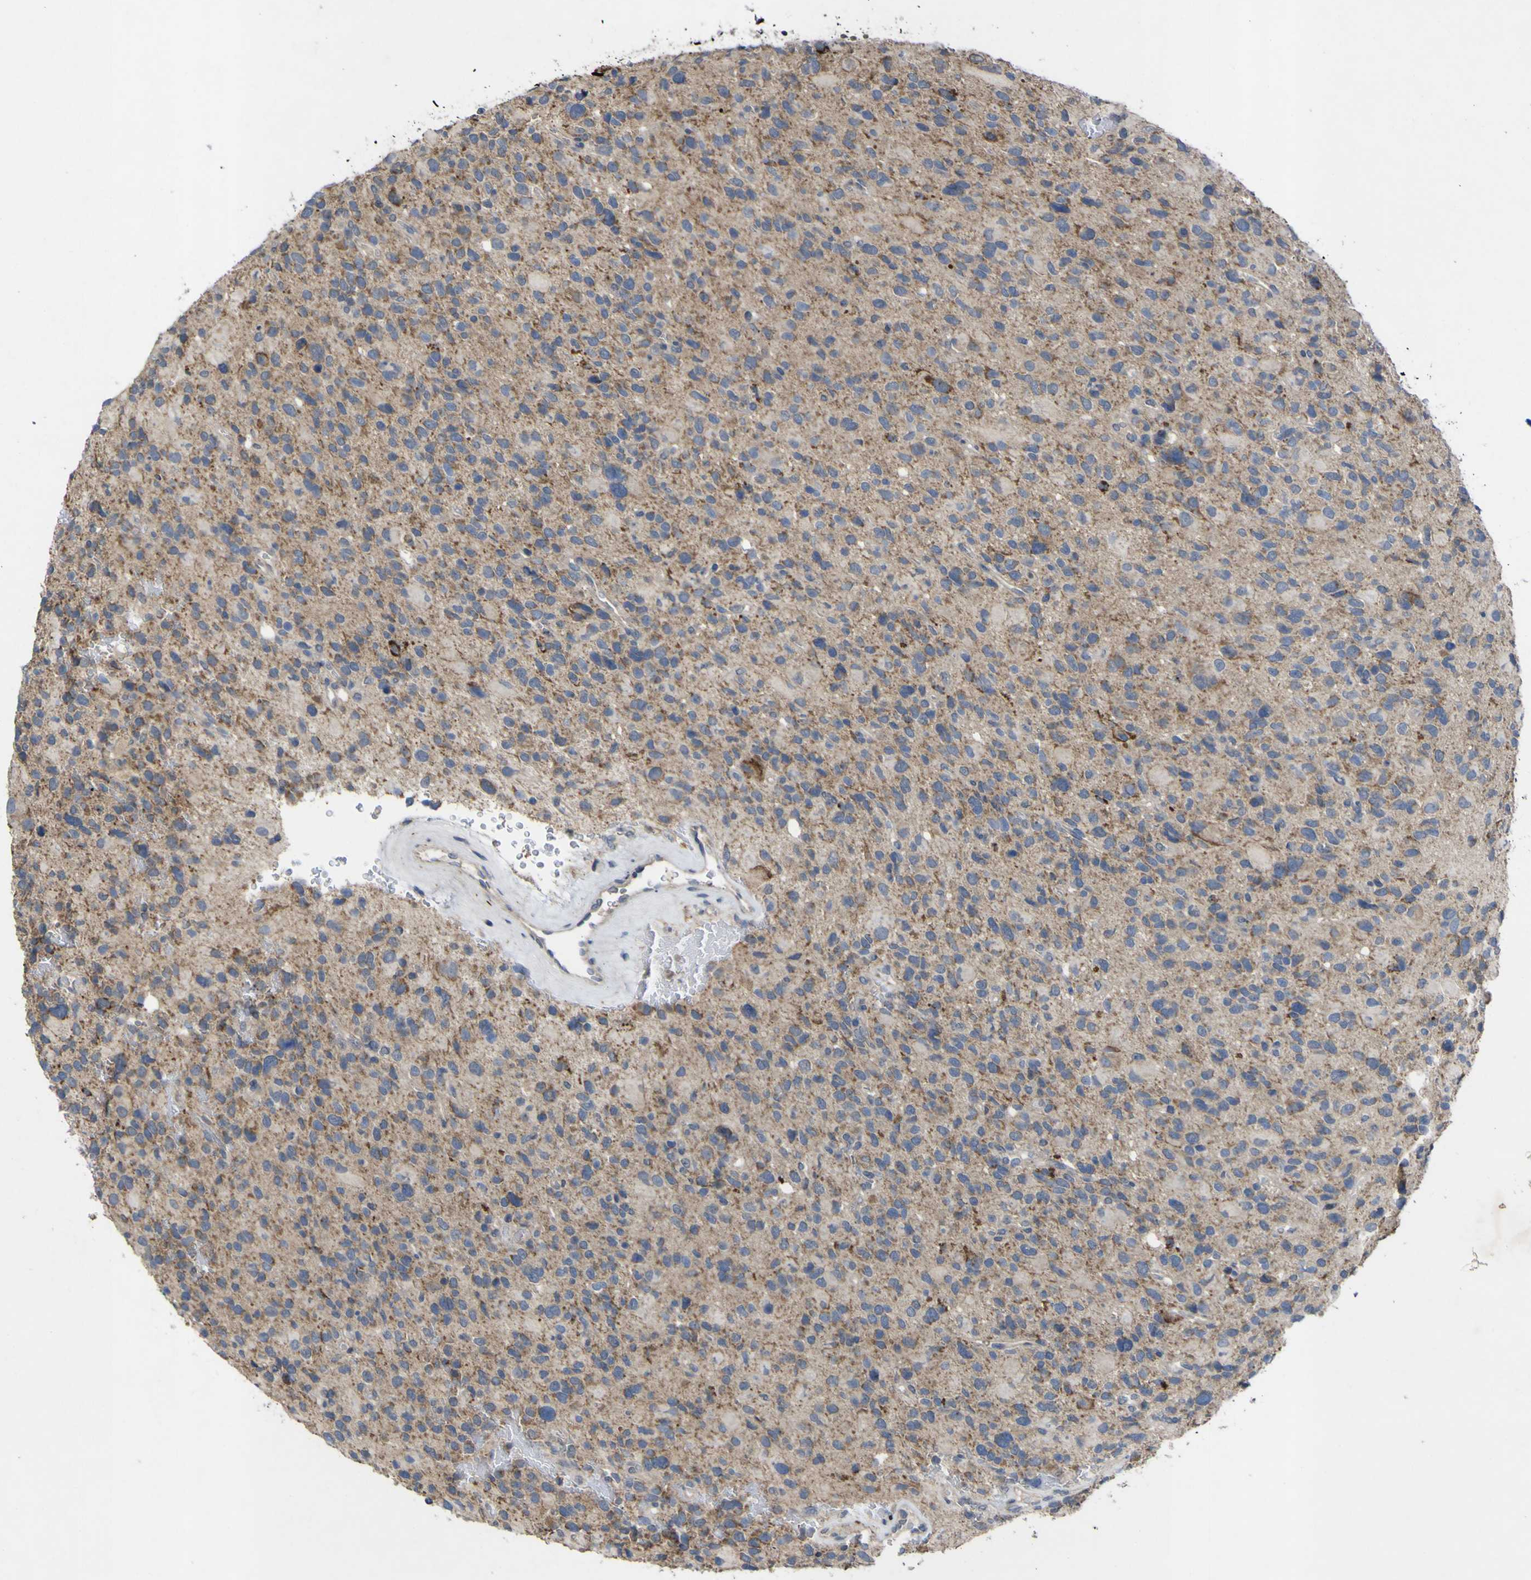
{"staining": {"intensity": "weak", "quantity": ">75%", "location": "cytoplasmic/membranous"}, "tissue": "glioma", "cell_type": "Tumor cells", "image_type": "cancer", "snomed": [{"axis": "morphology", "description": "Glioma, malignant, High grade"}, {"axis": "topography", "description": "Brain"}], "caption": "High-grade glioma (malignant) tissue reveals weak cytoplasmic/membranous staining in about >75% of tumor cells, visualized by immunohistochemistry.", "gene": "IRAK2", "patient": {"sex": "male", "age": 48}}